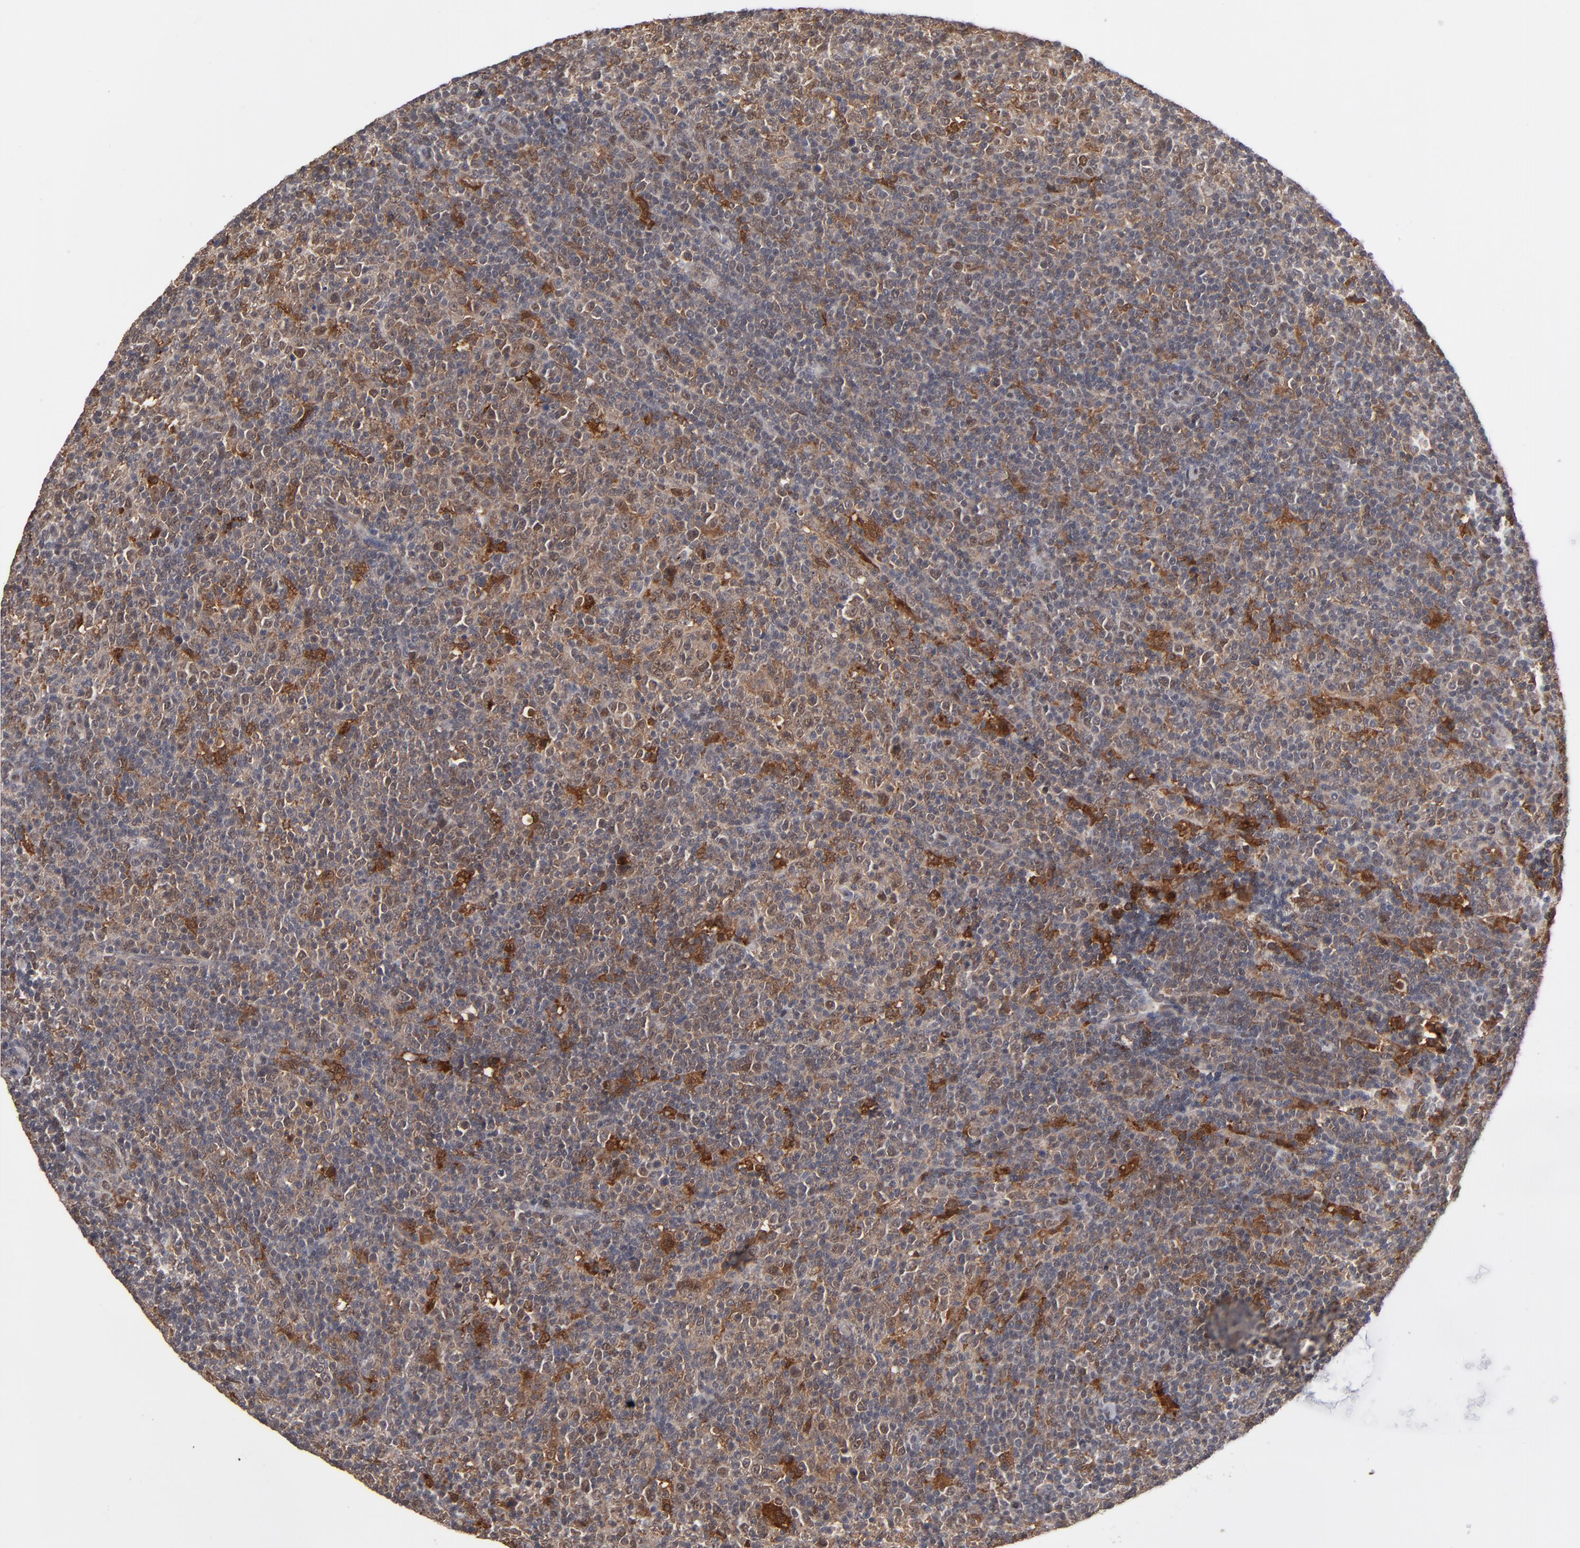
{"staining": {"intensity": "moderate", "quantity": "<25%", "location": "cytoplasmic/membranous,nuclear"}, "tissue": "lymphoma", "cell_type": "Tumor cells", "image_type": "cancer", "snomed": [{"axis": "morphology", "description": "Malignant lymphoma, non-Hodgkin's type, Low grade"}, {"axis": "topography", "description": "Lymph node"}], "caption": "This image reveals immunohistochemistry (IHC) staining of lymphoma, with low moderate cytoplasmic/membranous and nuclear staining in about <25% of tumor cells.", "gene": "HUWE1", "patient": {"sex": "male", "age": 70}}